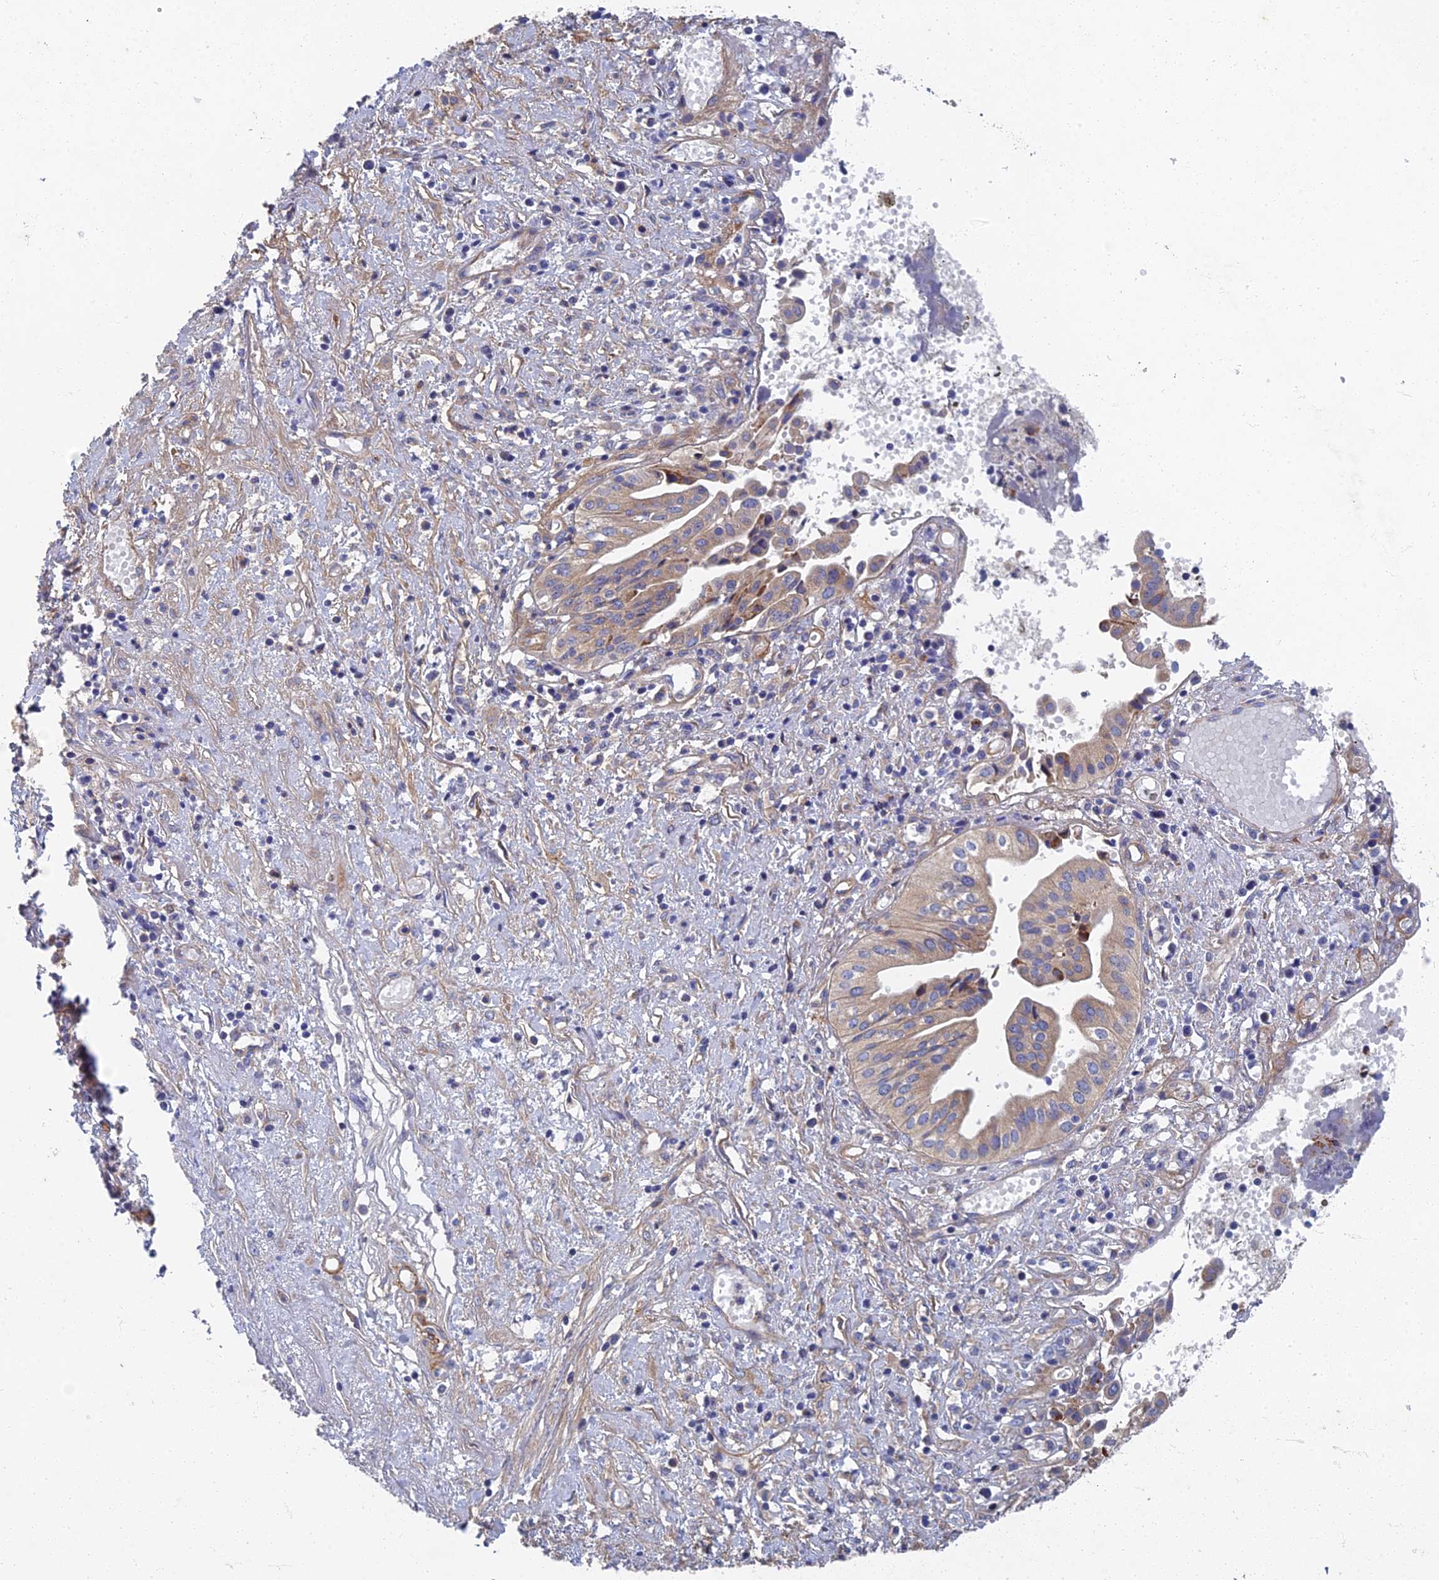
{"staining": {"intensity": "weak", "quantity": "25%-75%", "location": "cytoplasmic/membranous"}, "tissue": "pancreatic cancer", "cell_type": "Tumor cells", "image_type": "cancer", "snomed": [{"axis": "morphology", "description": "Adenocarcinoma, NOS"}, {"axis": "topography", "description": "Pancreas"}], "caption": "Immunohistochemistry (IHC) histopathology image of pancreatic cancer stained for a protein (brown), which shows low levels of weak cytoplasmic/membranous expression in approximately 25%-75% of tumor cells.", "gene": "RNASEK", "patient": {"sex": "female", "age": 50}}